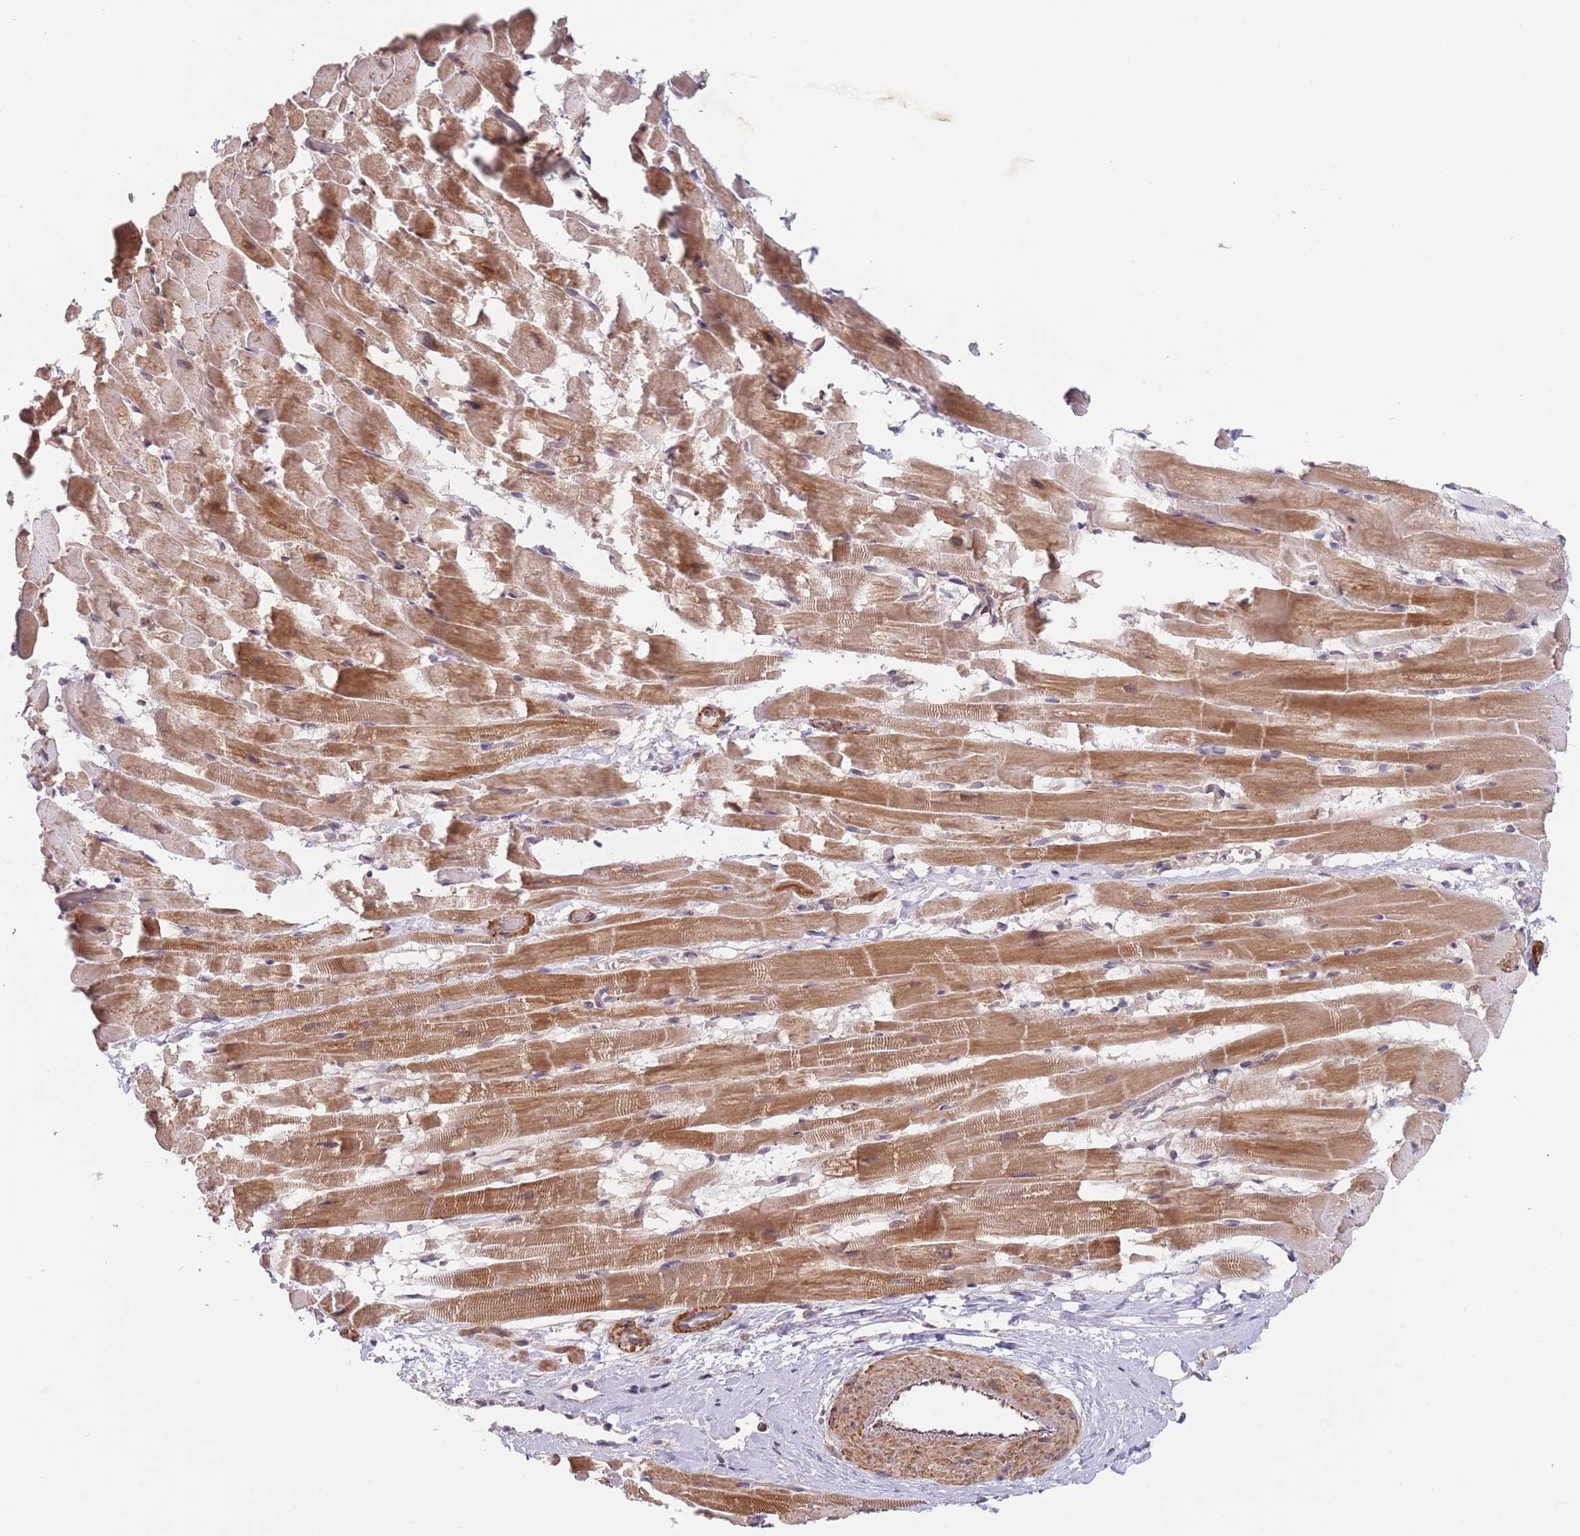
{"staining": {"intensity": "moderate", "quantity": ">75%", "location": "cytoplasmic/membranous,nuclear"}, "tissue": "heart muscle", "cell_type": "Cardiomyocytes", "image_type": "normal", "snomed": [{"axis": "morphology", "description": "Normal tissue, NOS"}, {"axis": "topography", "description": "Heart"}], "caption": "Benign heart muscle demonstrates moderate cytoplasmic/membranous,nuclear expression in about >75% of cardiomyocytes (DAB (3,3'-diaminobenzidine) IHC, brown staining for protein, blue staining for nuclei)..", "gene": "UQCC3", "patient": {"sex": "male", "age": 37}}